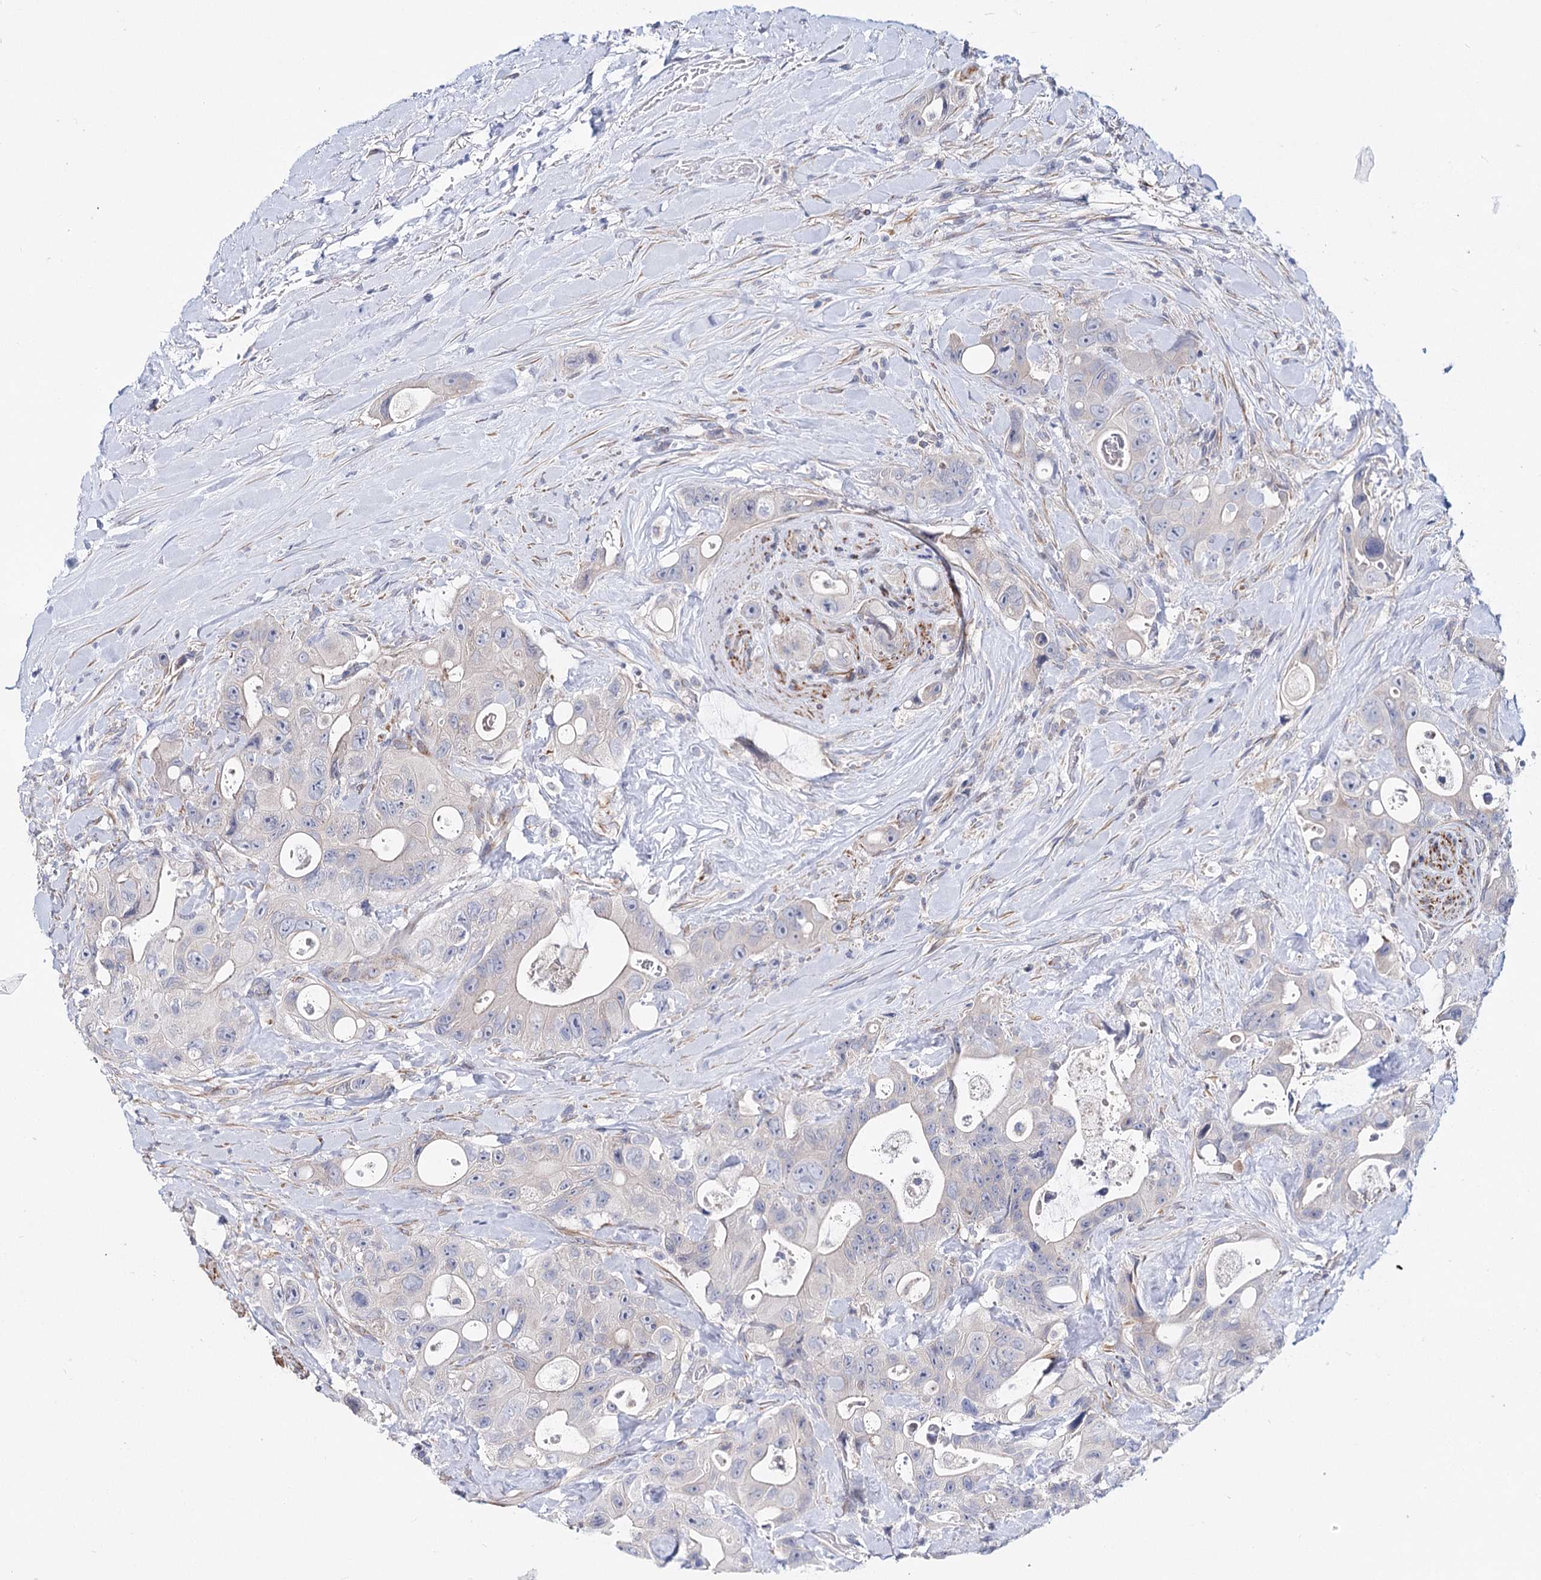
{"staining": {"intensity": "negative", "quantity": "none", "location": "none"}, "tissue": "colorectal cancer", "cell_type": "Tumor cells", "image_type": "cancer", "snomed": [{"axis": "morphology", "description": "Adenocarcinoma, NOS"}, {"axis": "topography", "description": "Colon"}], "caption": "High magnification brightfield microscopy of colorectal adenocarcinoma stained with DAB (3,3'-diaminobenzidine) (brown) and counterstained with hematoxylin (blue): tumor cells show no significant positivity.", "gene": "TEX12", "patient": {"sex": "female", "age": 46}}